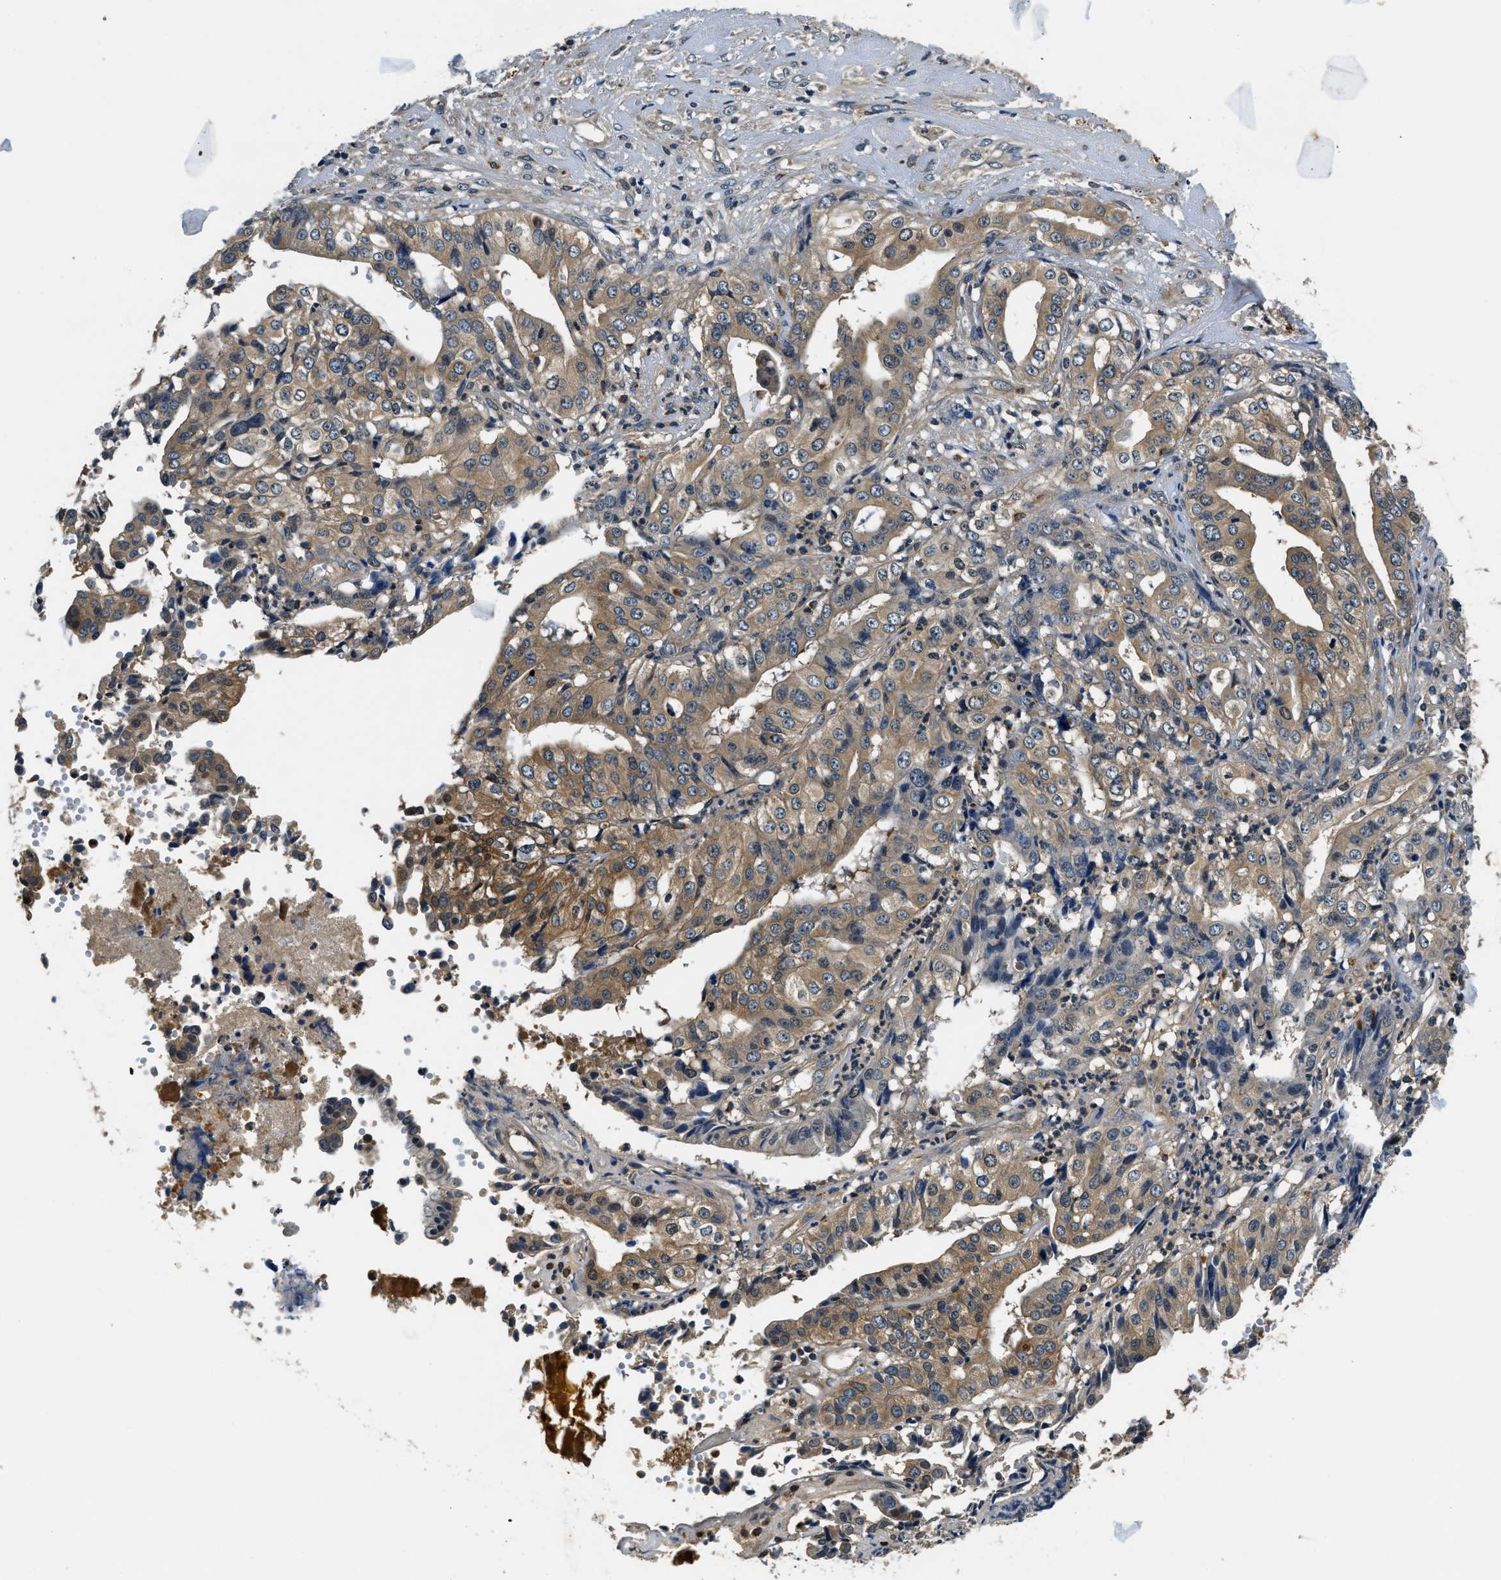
{"staining": {"intensity": "moderate", "quantity": ">75%", "location": "cytoplasmic/membranous"}, "tissue": "liver cancer", "cell_type": "Tumor cells", "image_type": "cancer", "snomed": [{"axis": "morphology", "description": "Cholangiocarcinoma"}, {"axis": "topography", "description": "Liver"}], "caption": "Moderate cytoplasmic/membranous expression for a protein is appreciated in approximately >75% of tumor cells of liver cancer (cholangiocarcinoma) using immunohistochemistry.", "gene": "RESF1", "patient": {"sex": "female", "age": 61}}